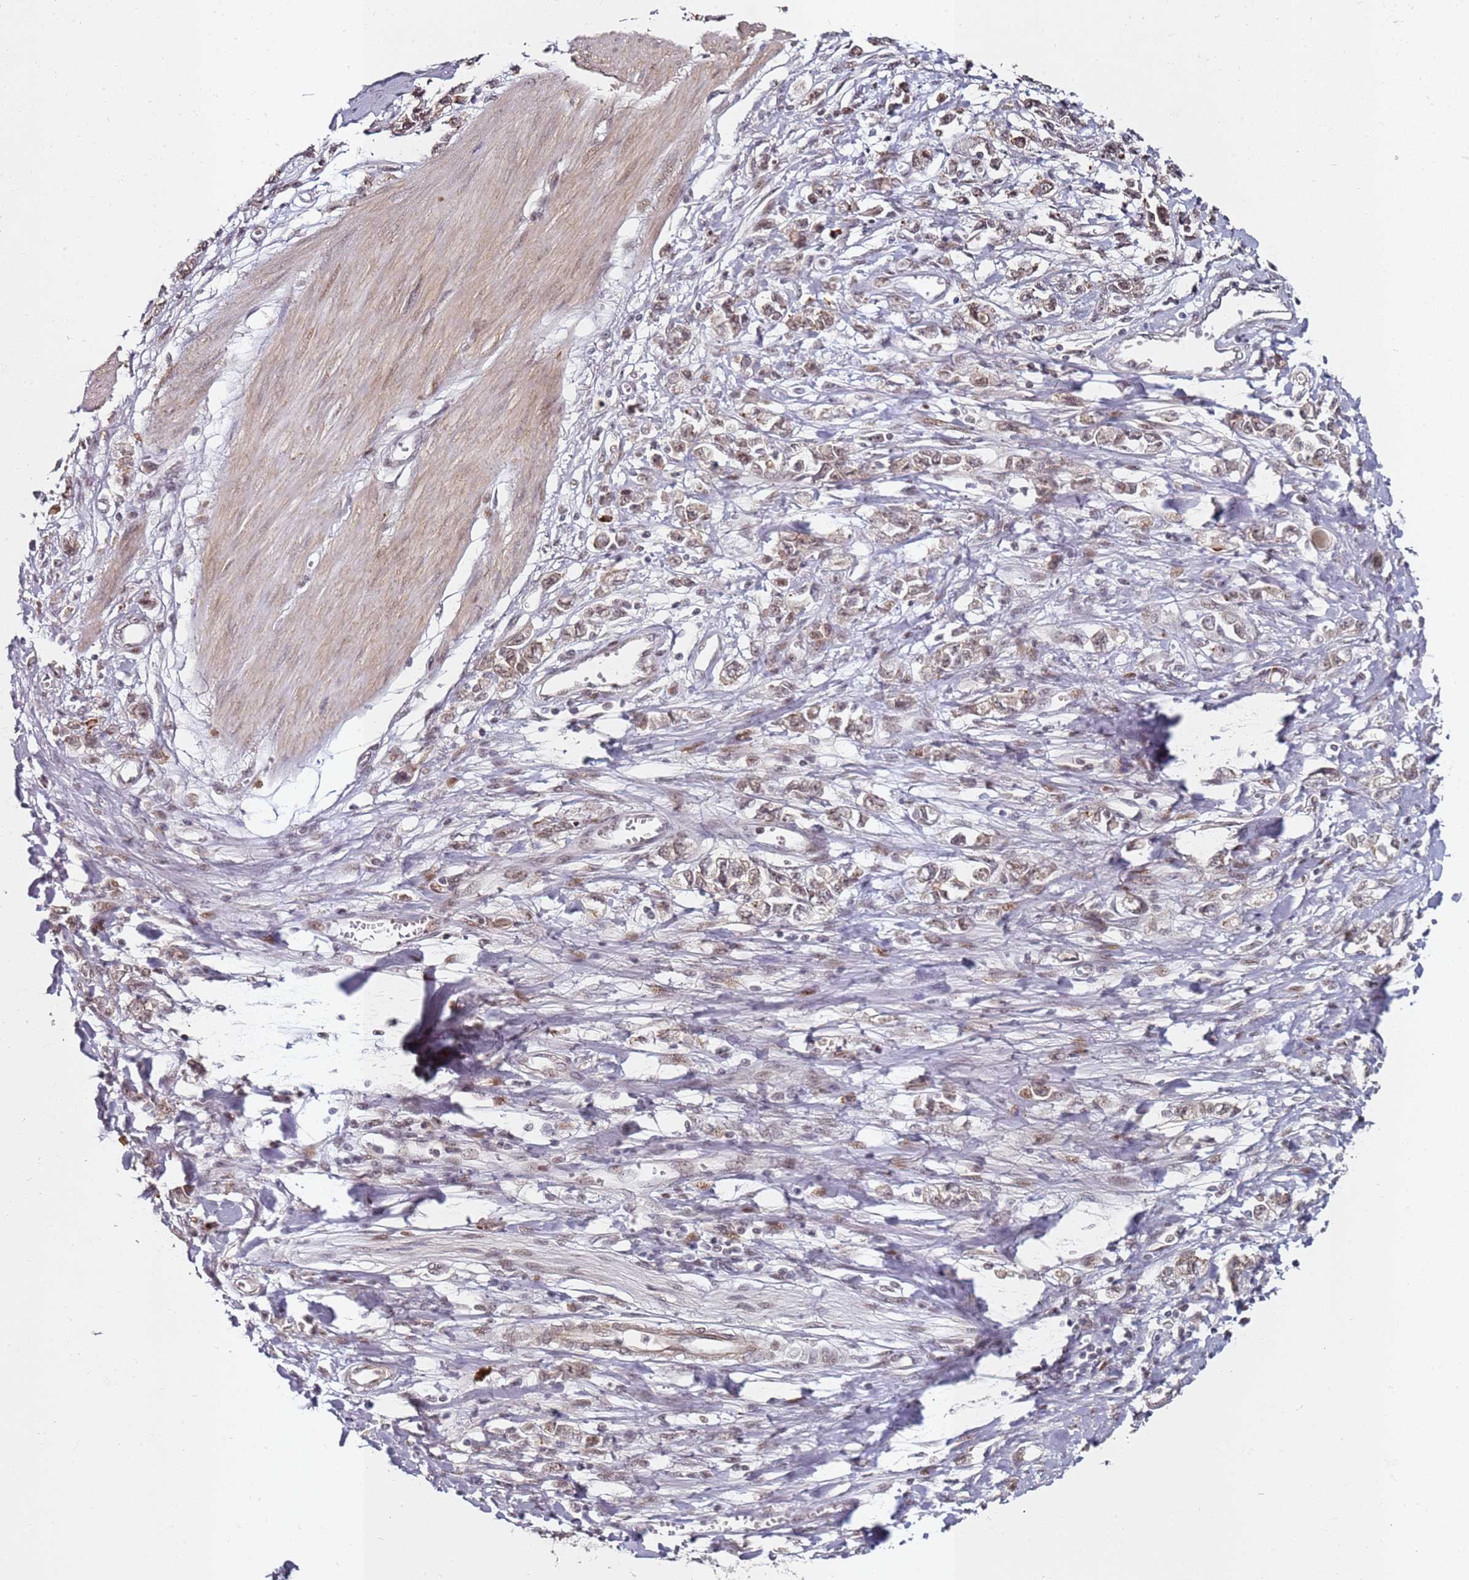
{"staining": {"intensity": "weak", "quantity": ">75%", "location": "nuclear"}, "tissue": "stomach cancer", "cell_type": "Tumor cells", "image_type": "cancer", "snomed": [{"axis": "morphology", "description": "Adenocarcinoma, NOS"}, {"axis": "topography", "description": "Stomach"}], "caption": "Stomach cancer tissue exhibits weak nuclear expression in approximately >75% of tumor cells (Stains: DAB (3,3'-diaminobenzidine) in brown, nuclei in blue, Microscopy: brightfield microscopy at high magnification).", "gene": "ATF6B", "patient": {"sex": "female", "age": 76}}